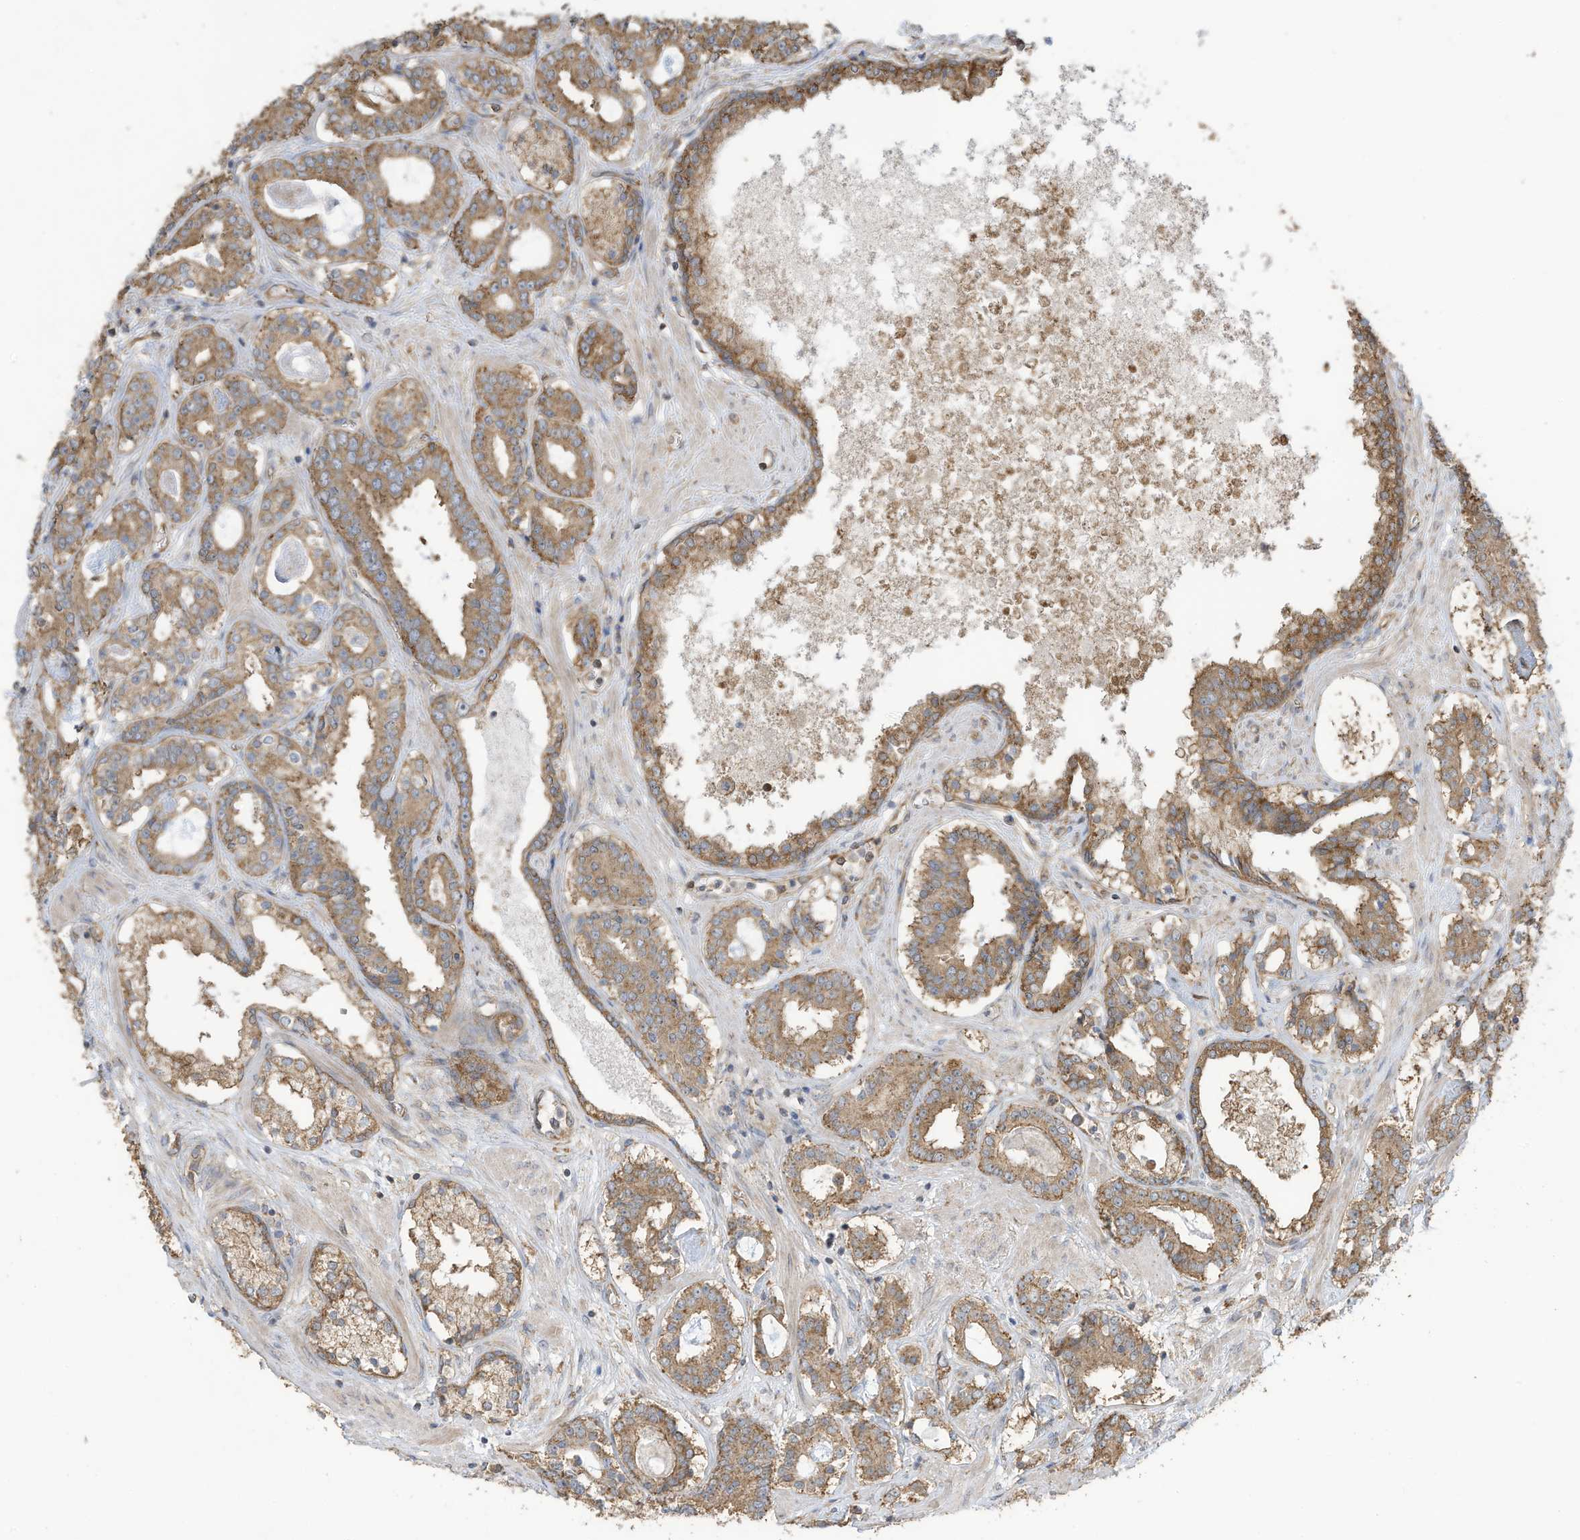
{"staining": {"intensity": "moderate", "quantity": ">75%", "location": "cytoplasmic/membranous"}, "tissue": "prostate cancer", "cell_type": "Tumor cells", "image_type": "cancer", "snomed": [{"axis": "morphology", "description": "Adenocarcinoma, High grade"}, {"axis": "topography", "description": "Prostate"}], "caption": "Tumor cells display medium levels of moderate cytoplasmic/membranous positivity in about >75% of cells in human adenocarcinoma (high-grade) (prostate).", "gene": "CGAS", "patient": {"sex": "male", "age": 58}}